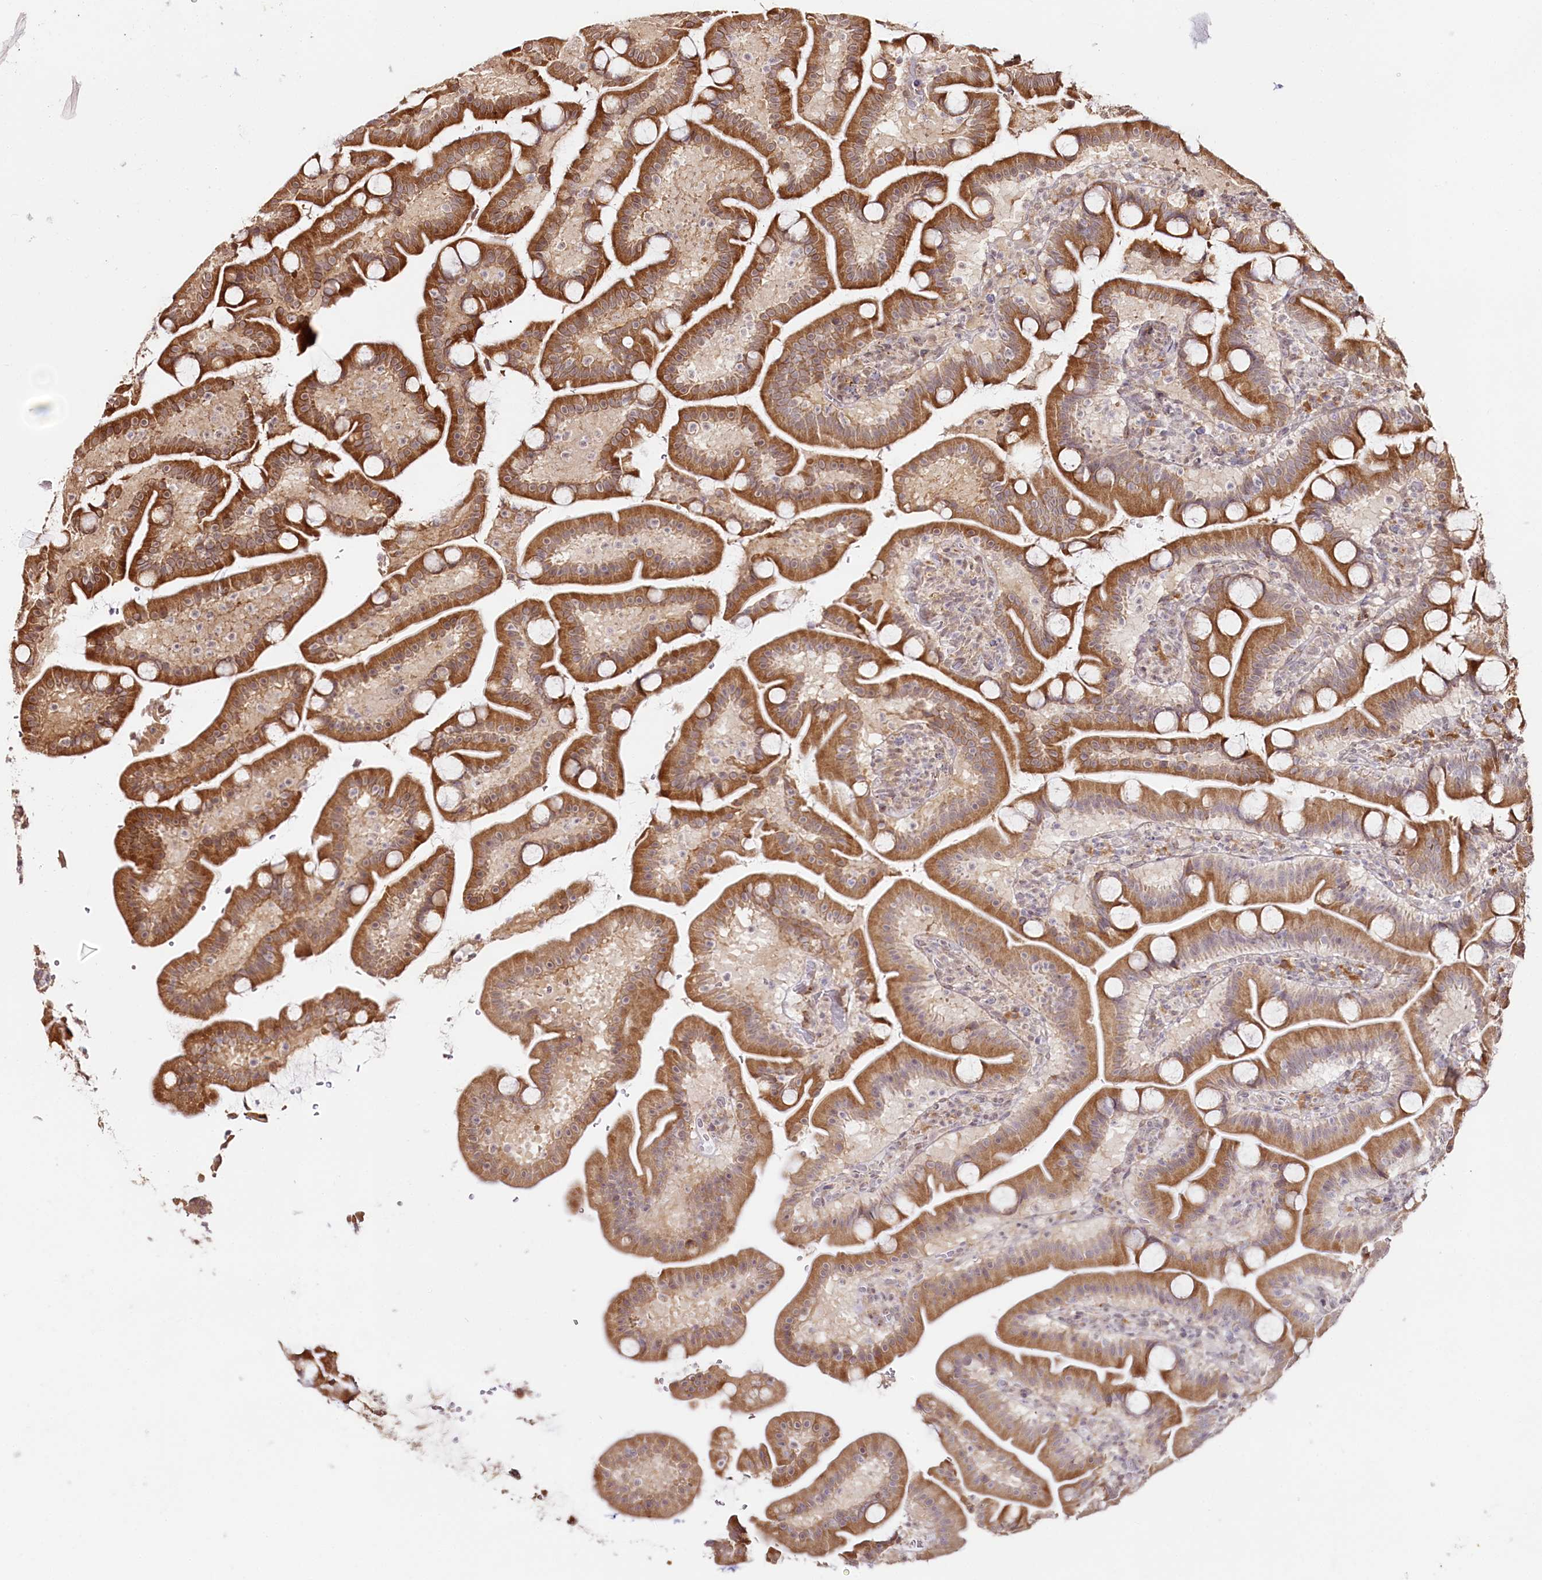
{"staining": {"intensity": "moderate", "quantity": ">75%", "location": "cytoplasmic/membranous"}, "tissue": "duodenum", "cell_type": "Glandular cells", "image_type": "normal", "snomed": [{"axis": "morphology", "description": "Normal tissue, NOS"}, {"axis": "topography", "description": "Duodenum"}], "caption": "This histopathology image reveals IHC staining of benign human duodenum, with medium moderate cytoplasmic/membranous staining in approximately >75% of glandular cells.", "gene": "CNPY2", "patient": {"sex": "male", "age": 55}}